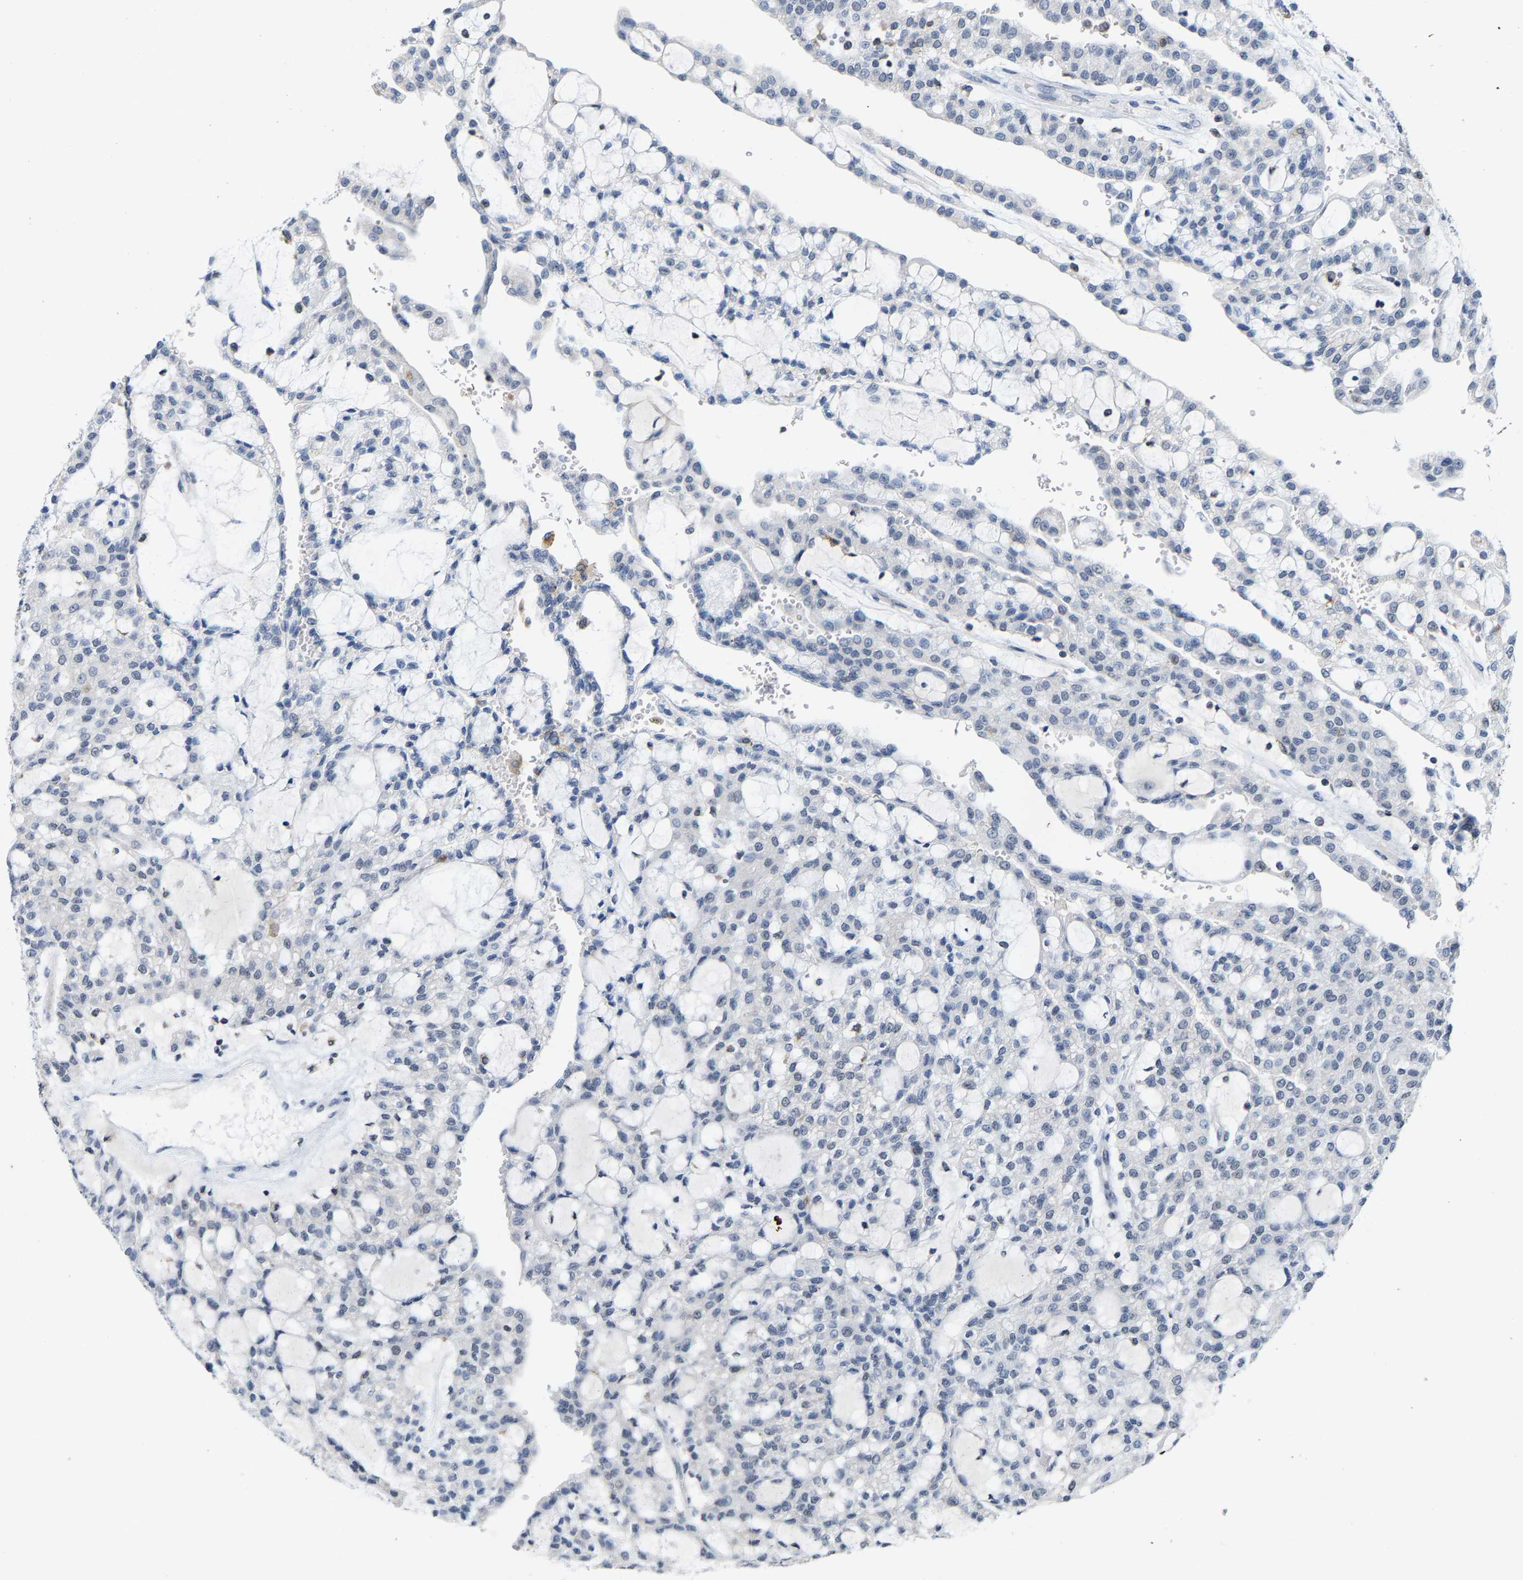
{"staining": {"intensity": "negative", "quantity": "none", "location": "none"}, "tissue": "renal cancer", "cell_type": "Tumor cells", "image_type": "cancer", "snomed": [{"axis": "morphology", "description": "Adenocarcinoma, NOS"}, {"axis": "topography", "description": "Kidney"}], "caption": "A micrograph of renal cancer stained for a protein reveals no brown staining in tumor cells. (DAB immunohistochemistry (IHC) visualized using brightfield microscopy, high magnification).", "gene": "FGD3", "patient": {"sex": "male", "age": 63}}